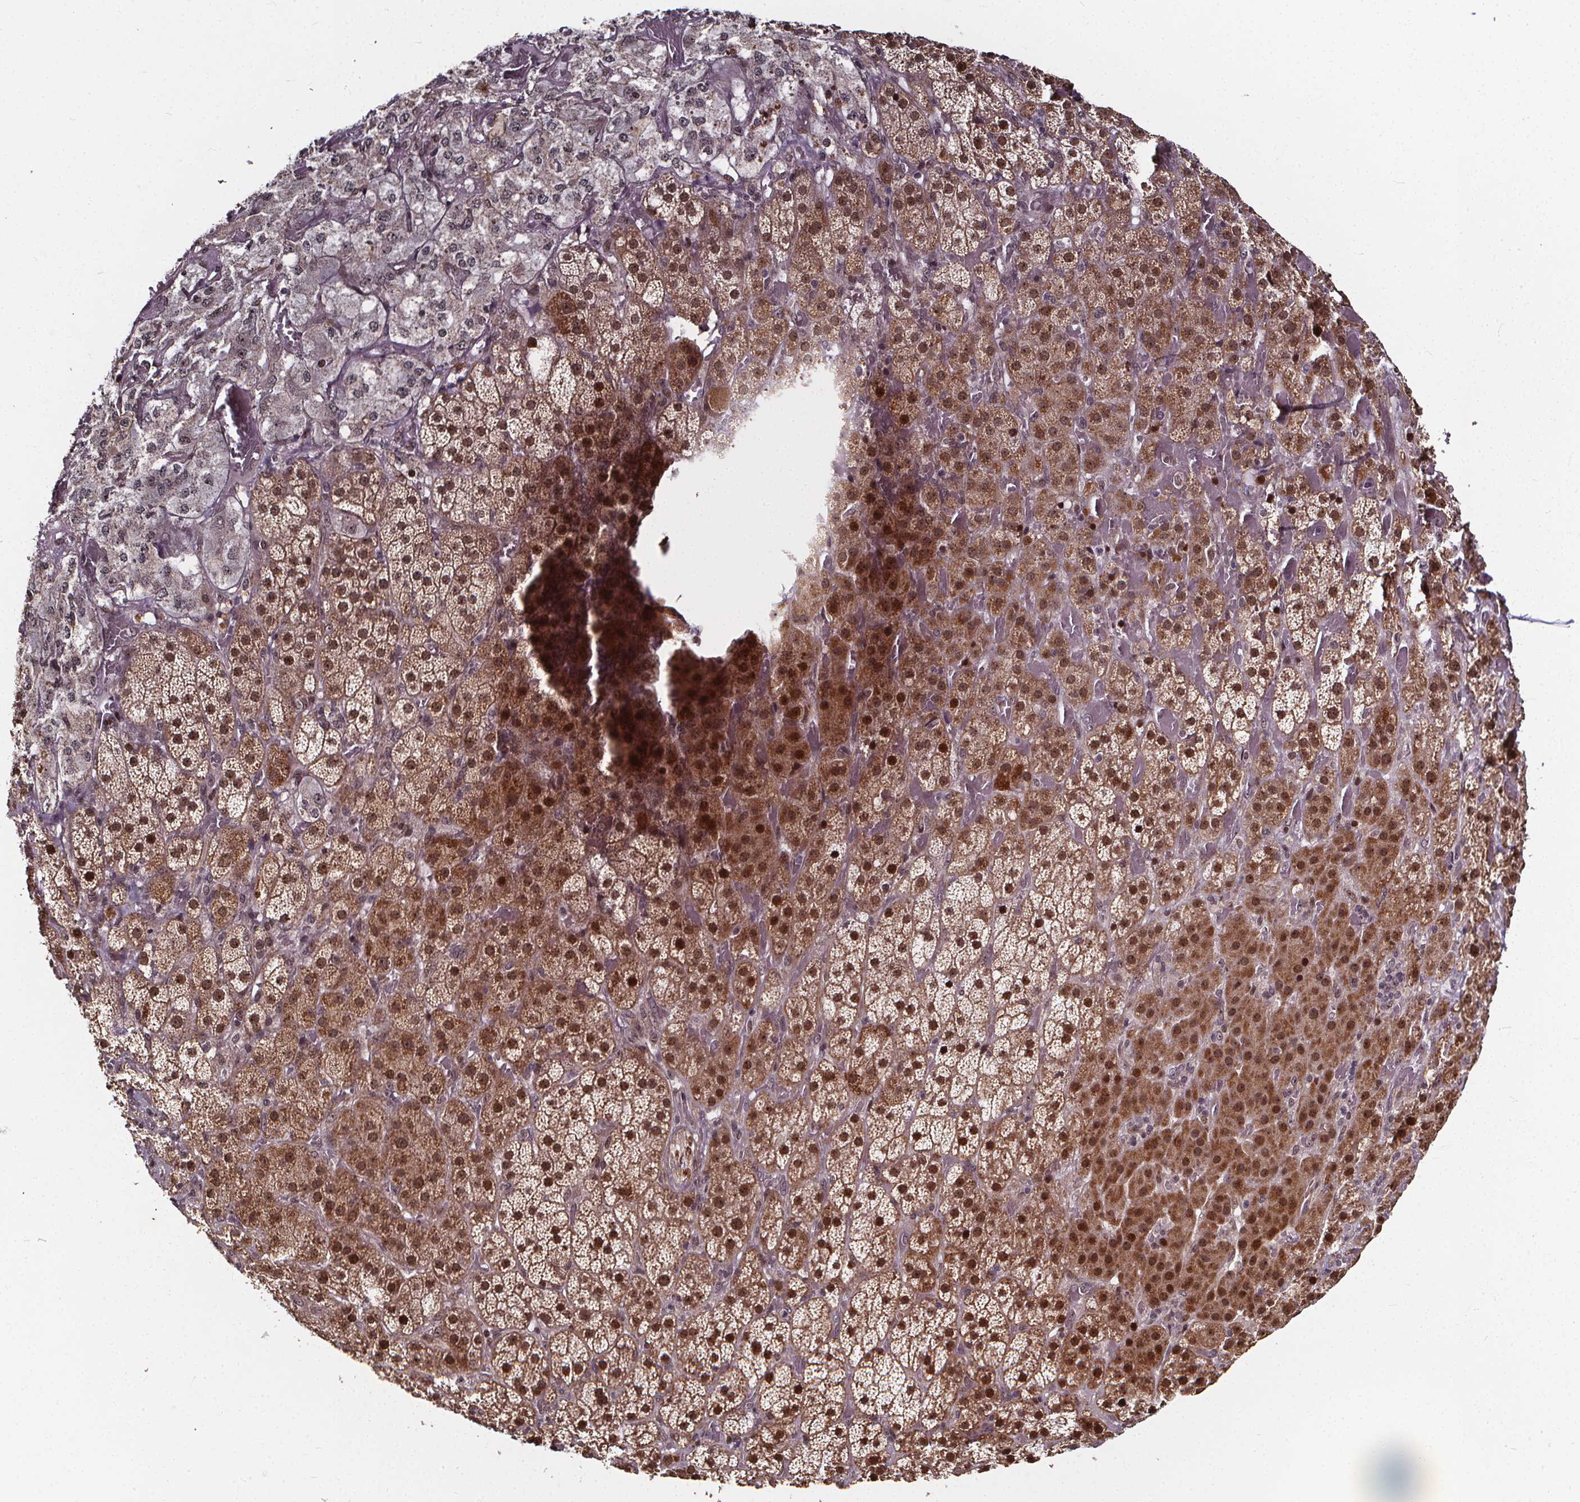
{"staining": {"intensity": "moderate", "quantity": ">75%", "location": "cytoplasmic/membranous,nuclear"}, "tissue": "adrenal gland", "cell_type": "Glandular cells", "image_type": "normal", "snomed": [{"axis": "morphology", "description": "Normal tissue, NOS"}, {"axis": "topography", "description": "Adrenal gland"}], "caption": "Protein expression analysis of benign adrenal gland displays moderate cytoplasmic/membranous,nuclear staining in approximately >75% of glandular cells. (Brightfield microscopy of DAB IHC at high magnification).", "gene": "DDIT3", "patient": {"sex": "male", "age": 57}}